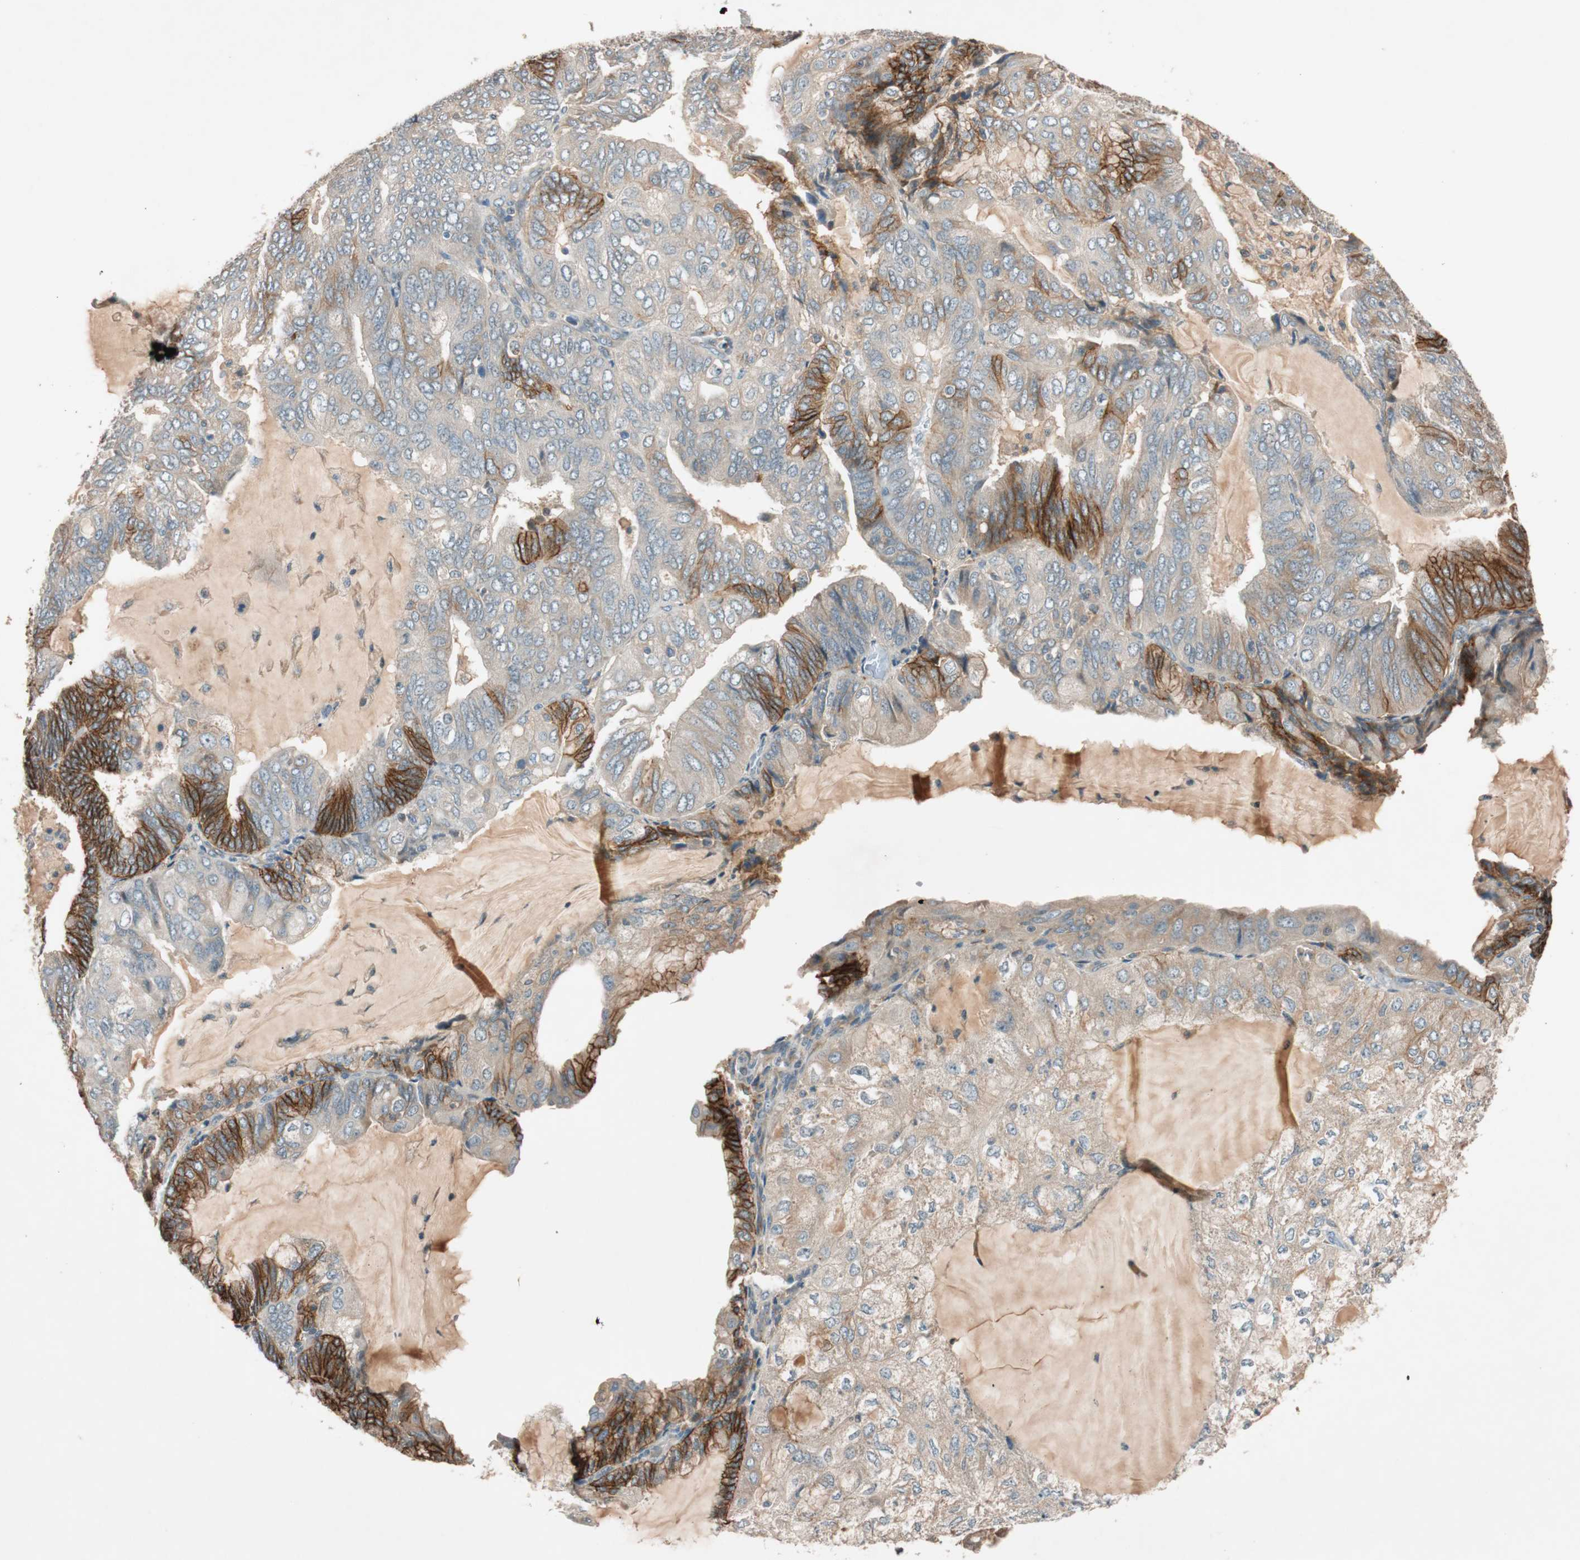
{"staining": {"intensity": "strong", "quantity": "25%-75%", "location": "cytoplasmic/membranous"}, "tissue": "endometrial cancer", "cell_type": "Tumor cells", "image_type": "cancer", "snomed": [{"axis": "morphology", "description": "Adenocarcinoma, NOS"}, {"axis": "topography", "description": "Endometrium"}], "caption": "Adenocarcinoma (endometrial) stained with a protein marker exhibits strong staining in tumor cells.", "gene": "EPHA6", "patient": {"sex": "female", "age": 81}}